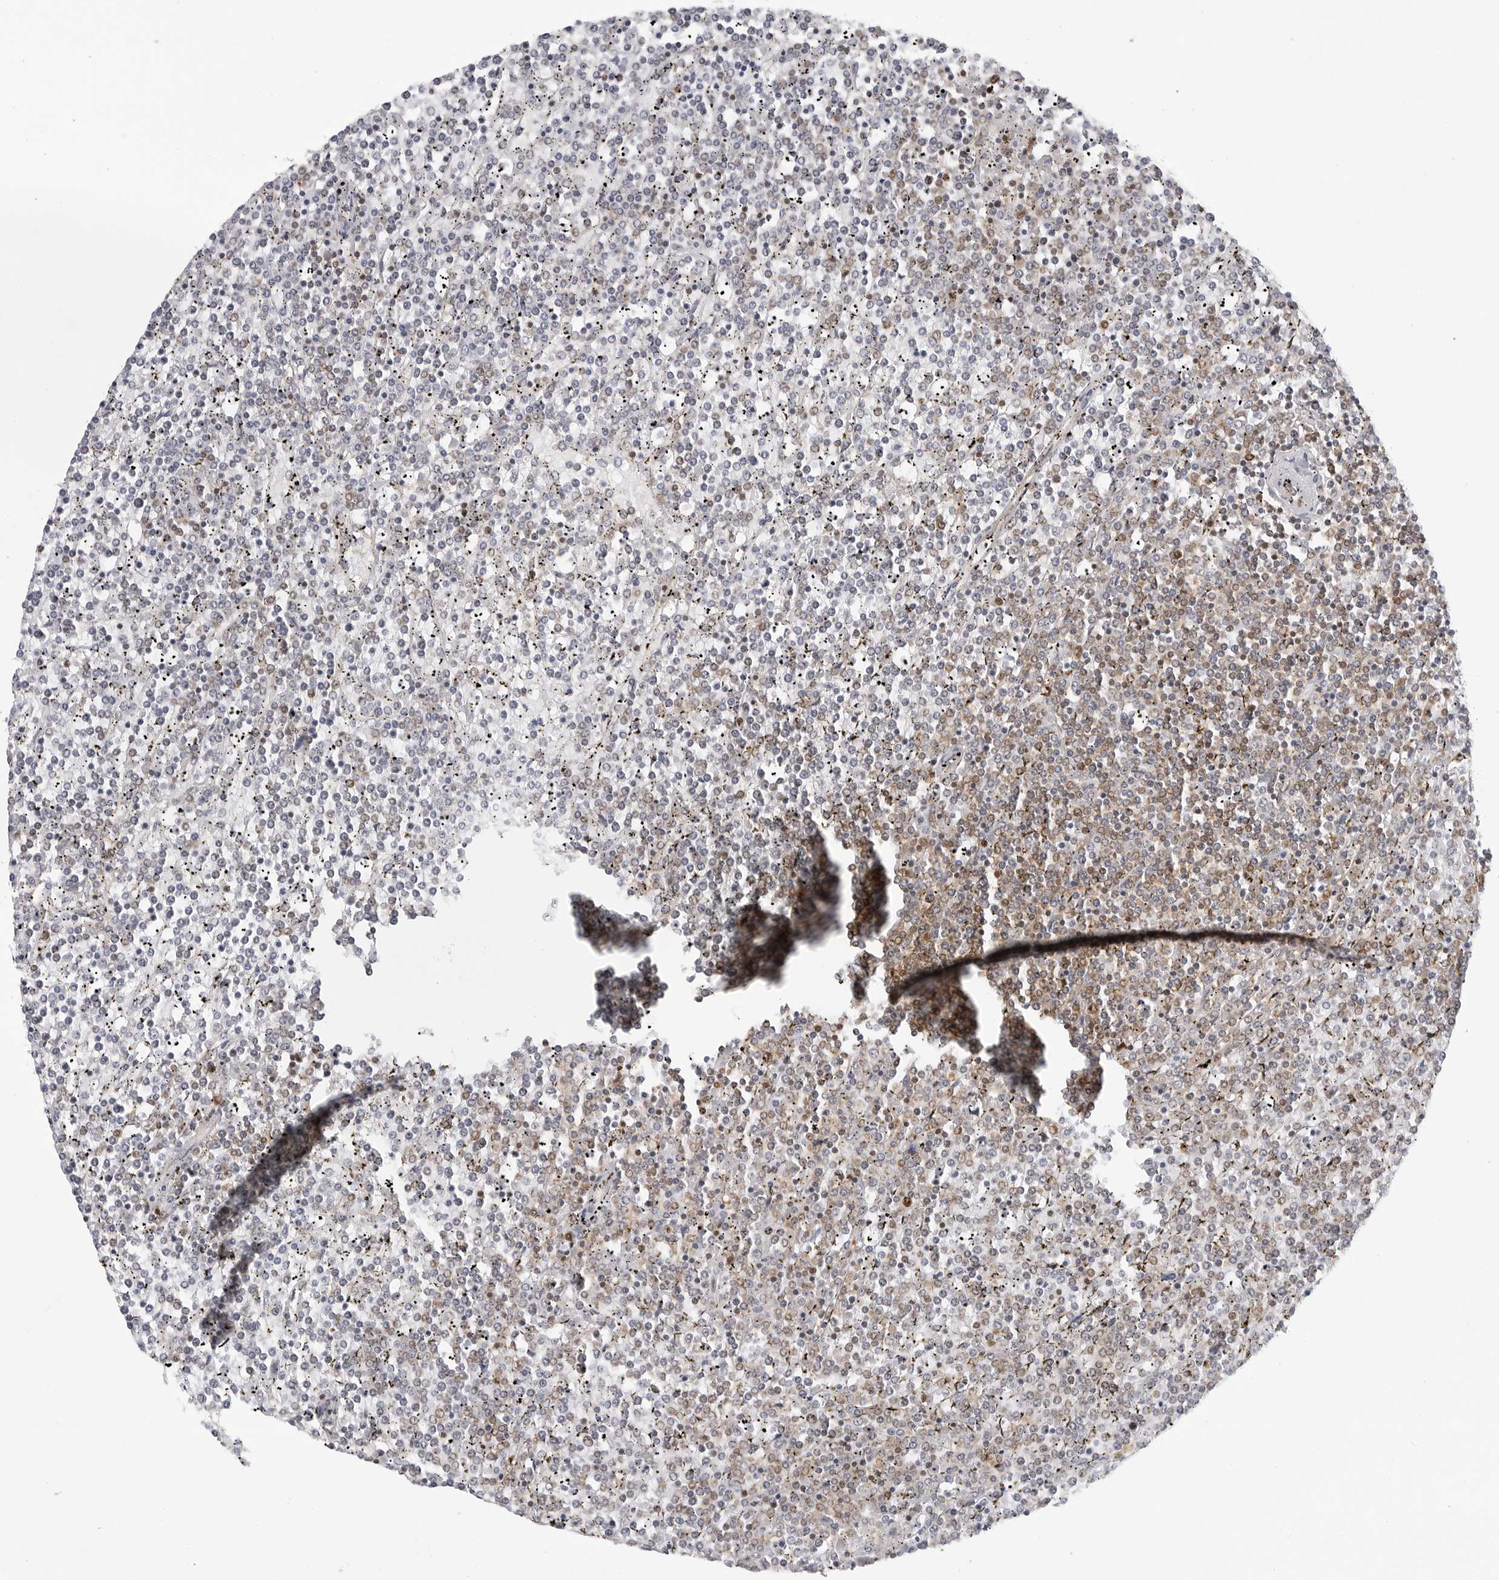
{"staining": {"intensity": "weak", "quantity": "25%-75%", "location": "cytoplasmic/membranous,nuclear"}, "tissue": "lymphoma", "cell_type": "Tumor cells", "image_type": "cancer", "snomed": [{"axis": "morphology", "description": "Malignant lymphoma, non-Hodgkin's type, Low grade"}, {"axis": "topography", "description": "Spleen"}], "caption": "Protein positivity by IHC exhibits weak cytoplasmic/membranous and nuclear expression in approximately 25%-75% of tumor cells in low-grade malignant lymphoma, non-Hodgkin's type. (brown staining indicates protein expression, while blue staining denotes nuclei).", "gene": "FAM135B", "patient": {"sex": "female", "age": 19}}